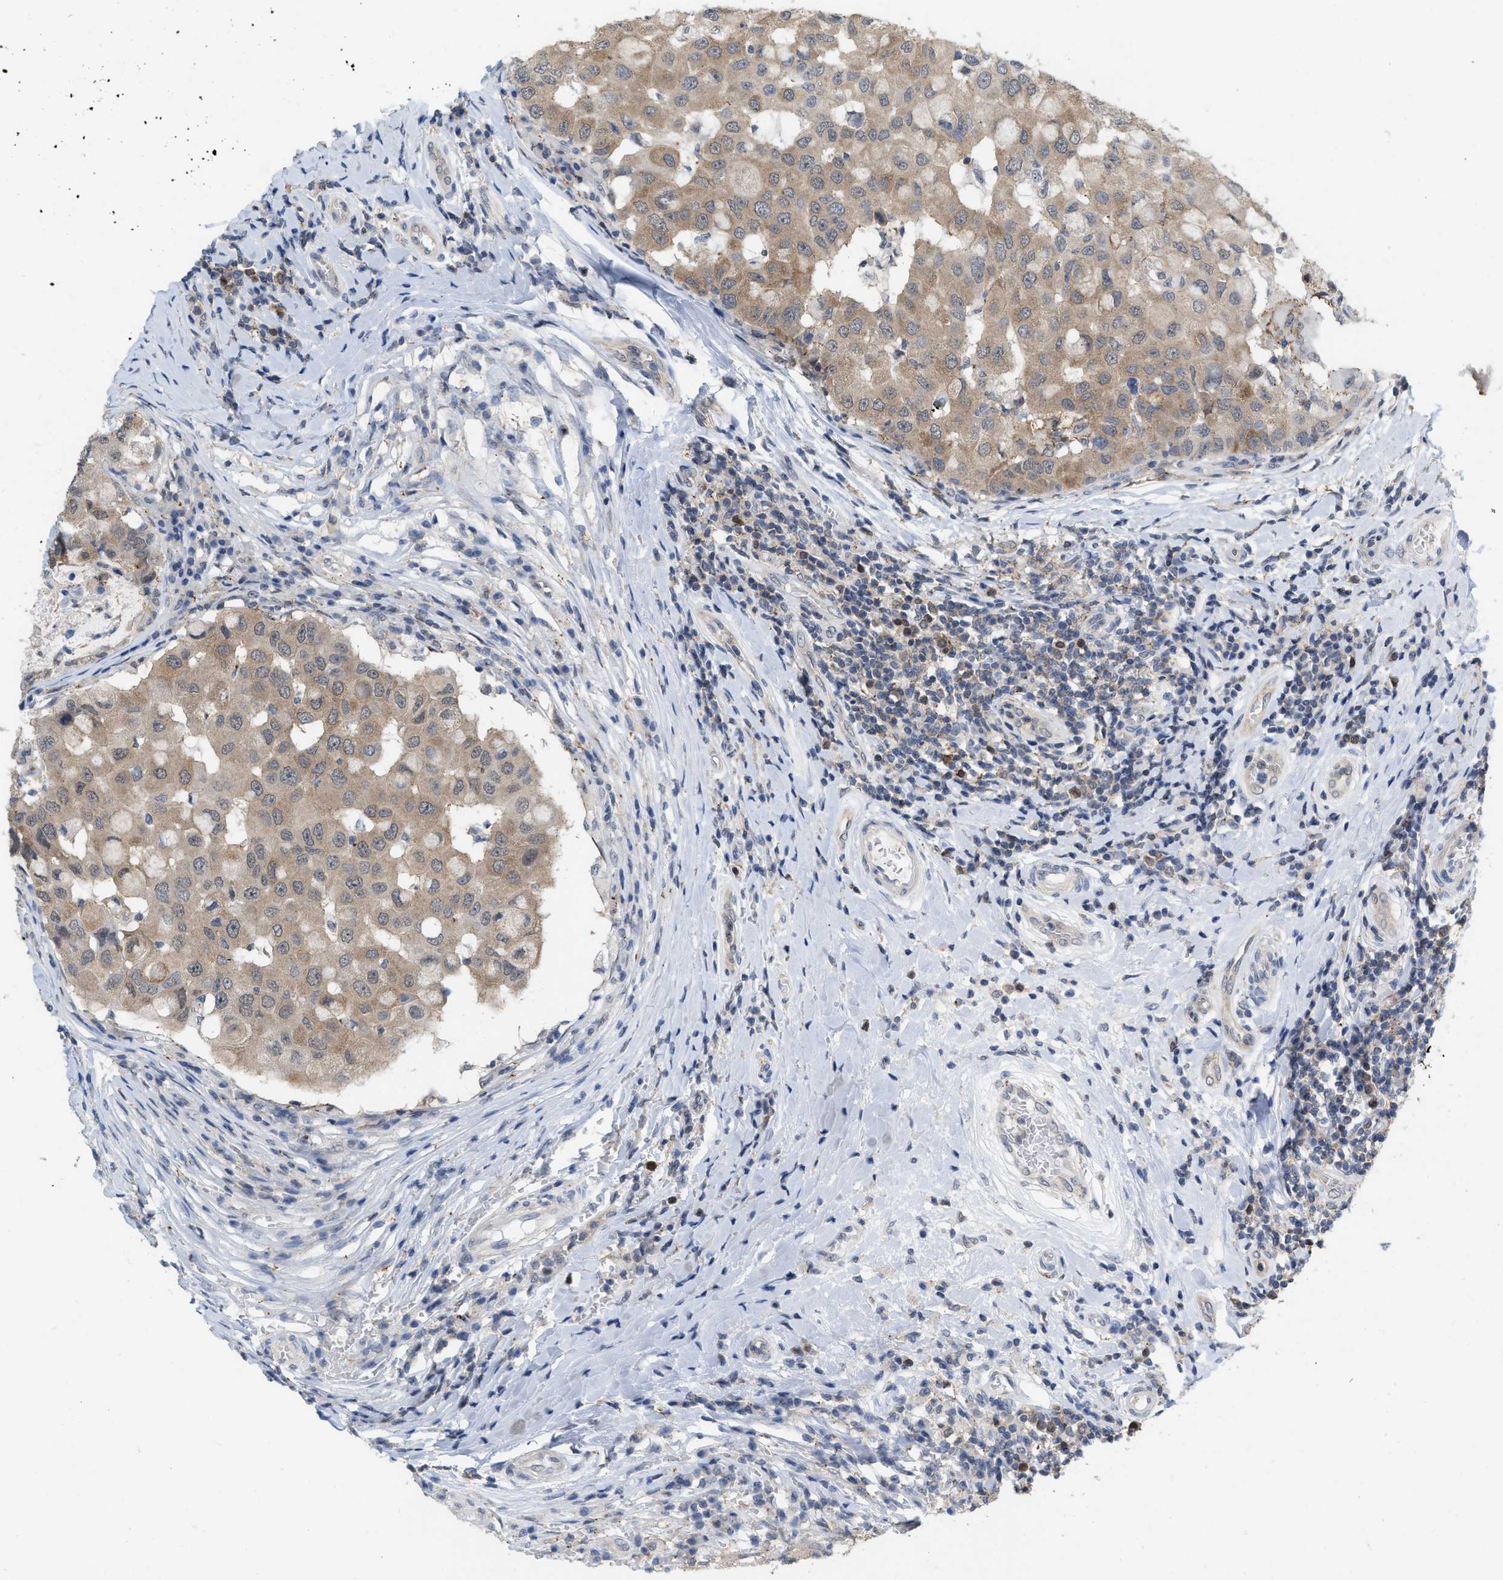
{"staining": {"intensity": "moderate", "quantity": ">75%", "location": "cytoplasmic/membranous"}, "tissue": "breast cancer", "cell_type": "Tumor cells", "image_type": "cancer", "snomed": [{"axis": "morphology", "description": "Duct carcinoma"}, {"axis": "topography", "description": "Breast"}], "caption": "DAB immunohistochemical staining of breast cancer (intraductal carcinoma) demonstrates moderate cytoplasmic/membranous protein positivity in about >75% of tumor cells.", "gene": "BAIAP2L1", "patient": {"sex": "female", "age": 27}}